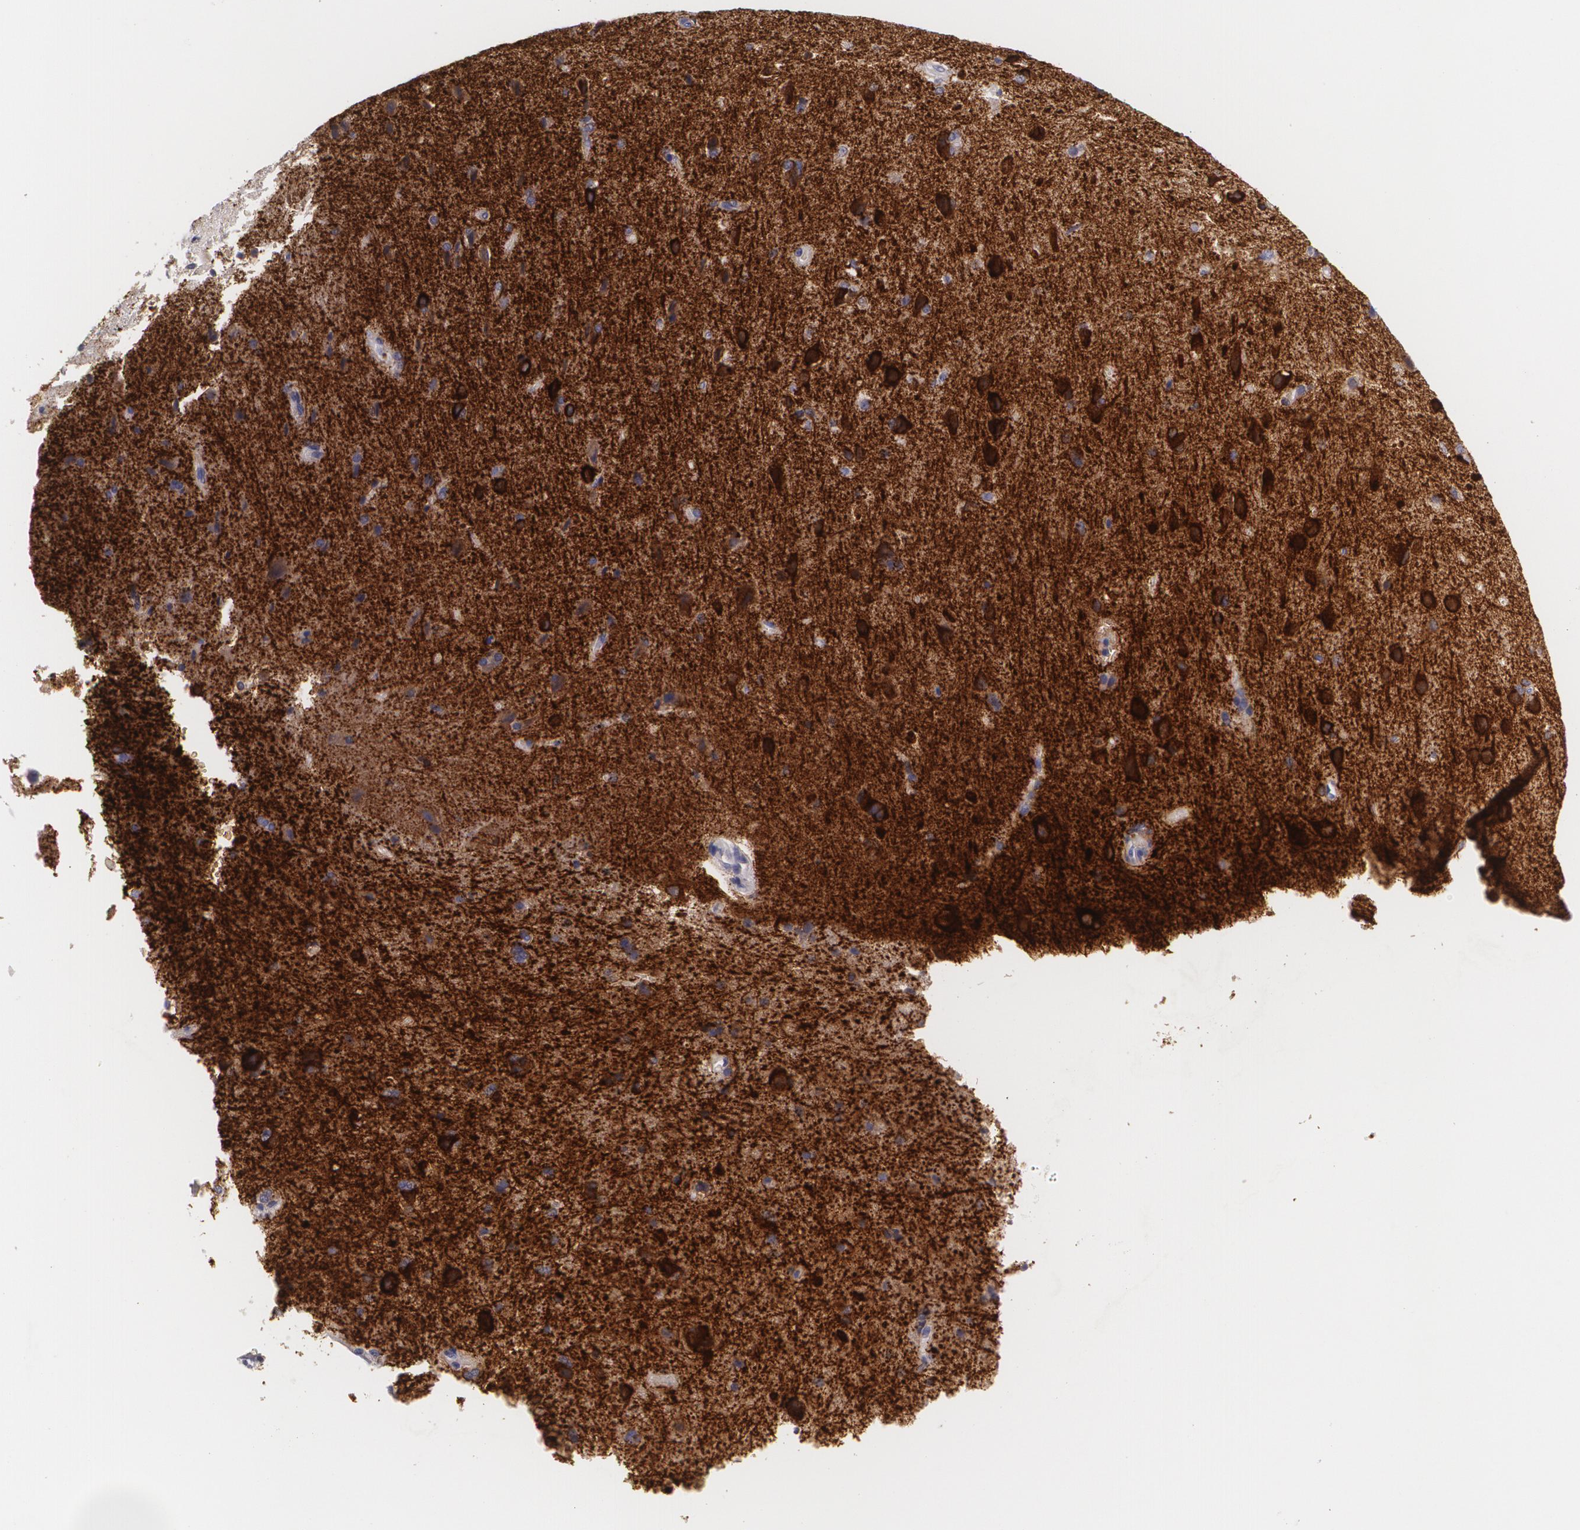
{"staining": {"intensity": "negative", "quantity": "none", "location": "none"}, "tissue": "cerebral cortex", "cell_type": "Endothelial cells", "image_type": "normal", "snomed": [{"axis": "morphology", "description": "Normal tissue, NOS"}, {"axis": "topography", "description": "Cerebral cortex"}], "caption": "This is an IHC micrograph of normal cerebral cortex. There is no expression in endothelial cells.", "gene": "MAP2", "patient": {"sex": "female", "age": 45}}